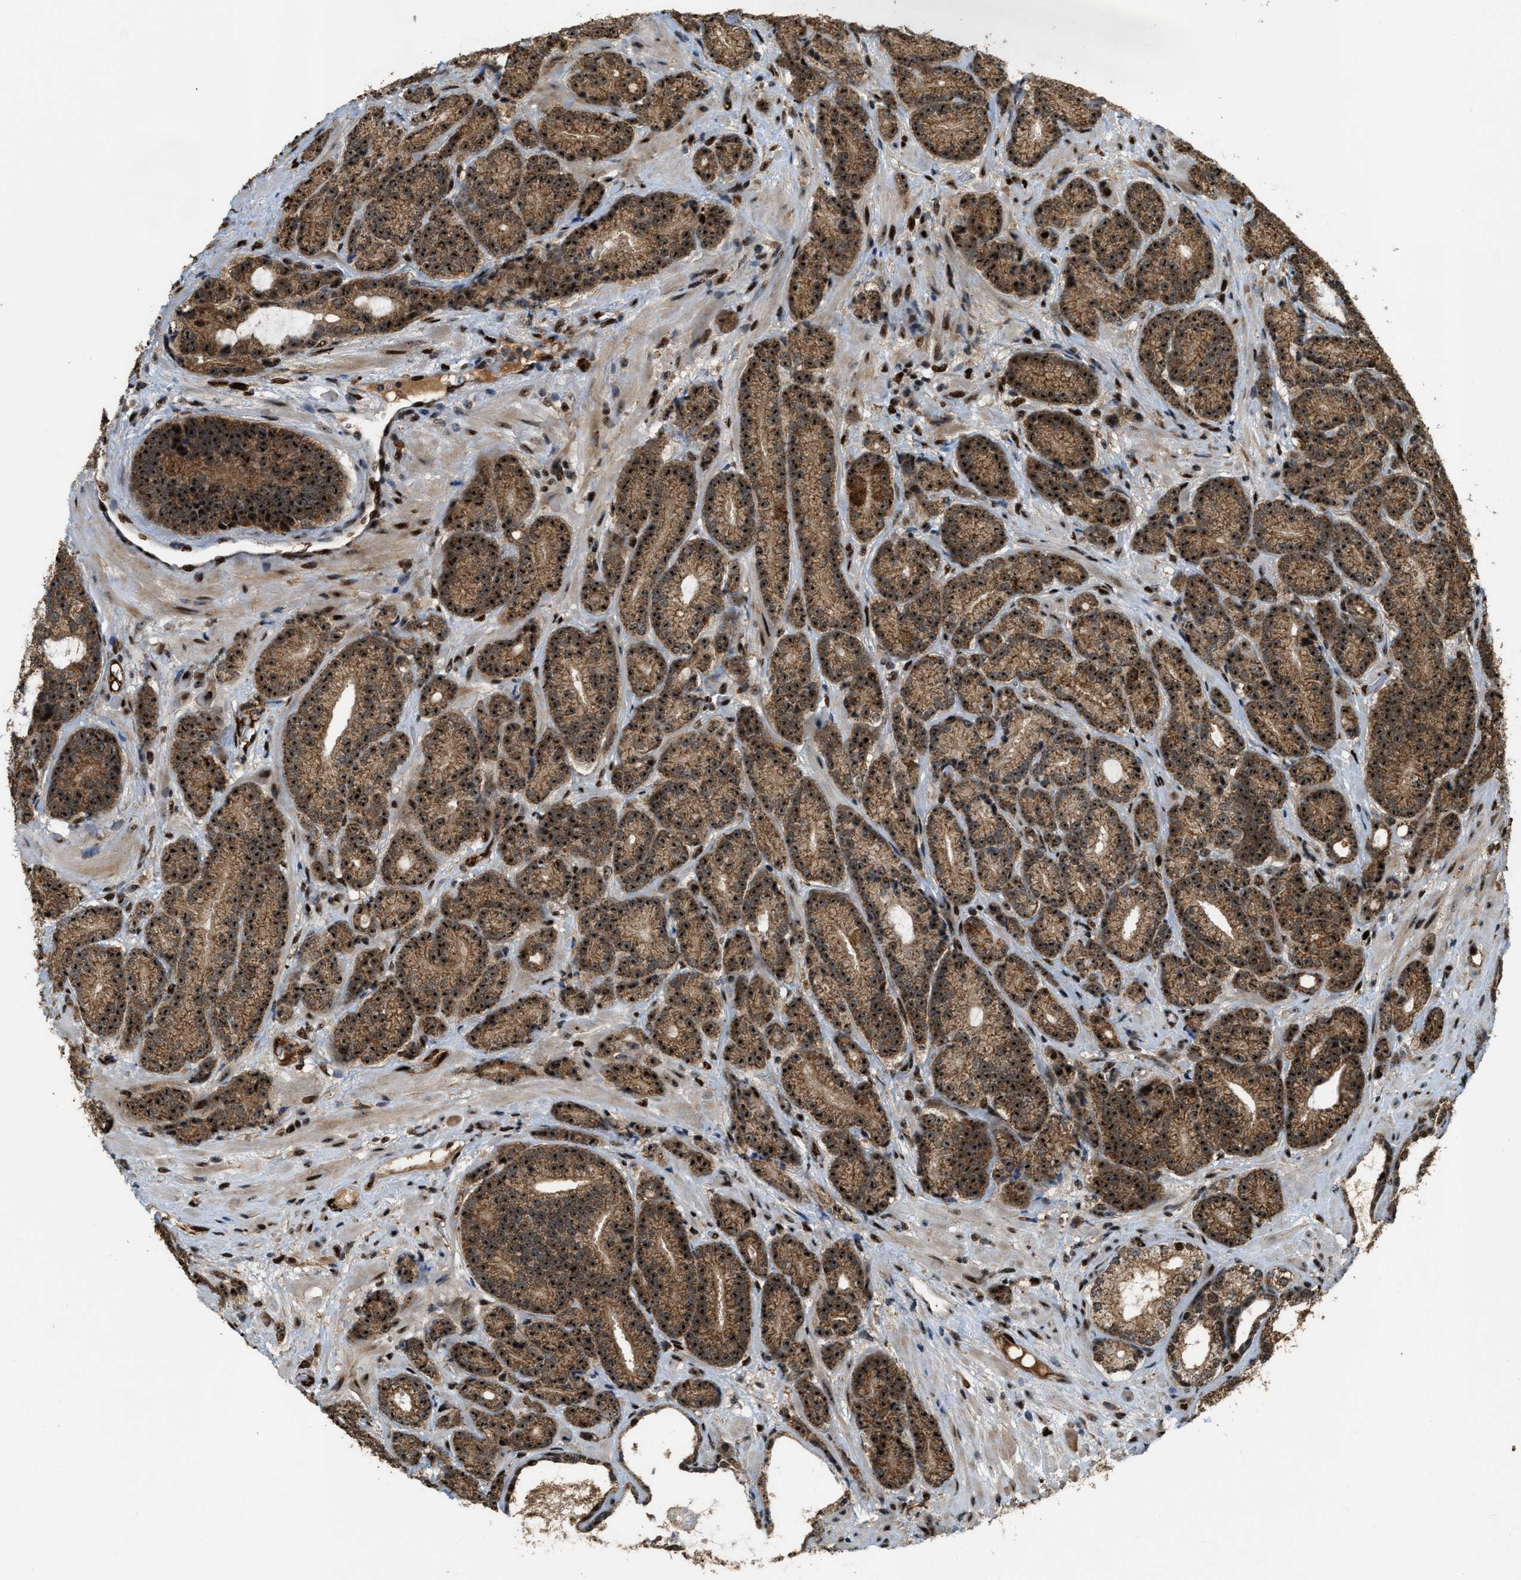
{"staining": {"intensity": "strong", "quantity": ">75%", "location": "cytoplasmic/membranous,nuclear"}, "tissue": "prostate cancer", "cell_type": "Tumor cells", "image_type": "cancer", "snomed": [{"axis": "morphology", "description": "Adenocarcinoma, High grade"}, {"axis": "topography", "description": "Prostate"}], "caption": "A photomicrograph showing strong cytoplasmic/membranous and nuclear positivity in approximately >75% of tumor cells in adenocarcinoma (high-grade) (prostate), as visualized by brown immunohistochemical staining.", "gene": "ZNF687", "patient": {"sex": "male", "age": 61}}